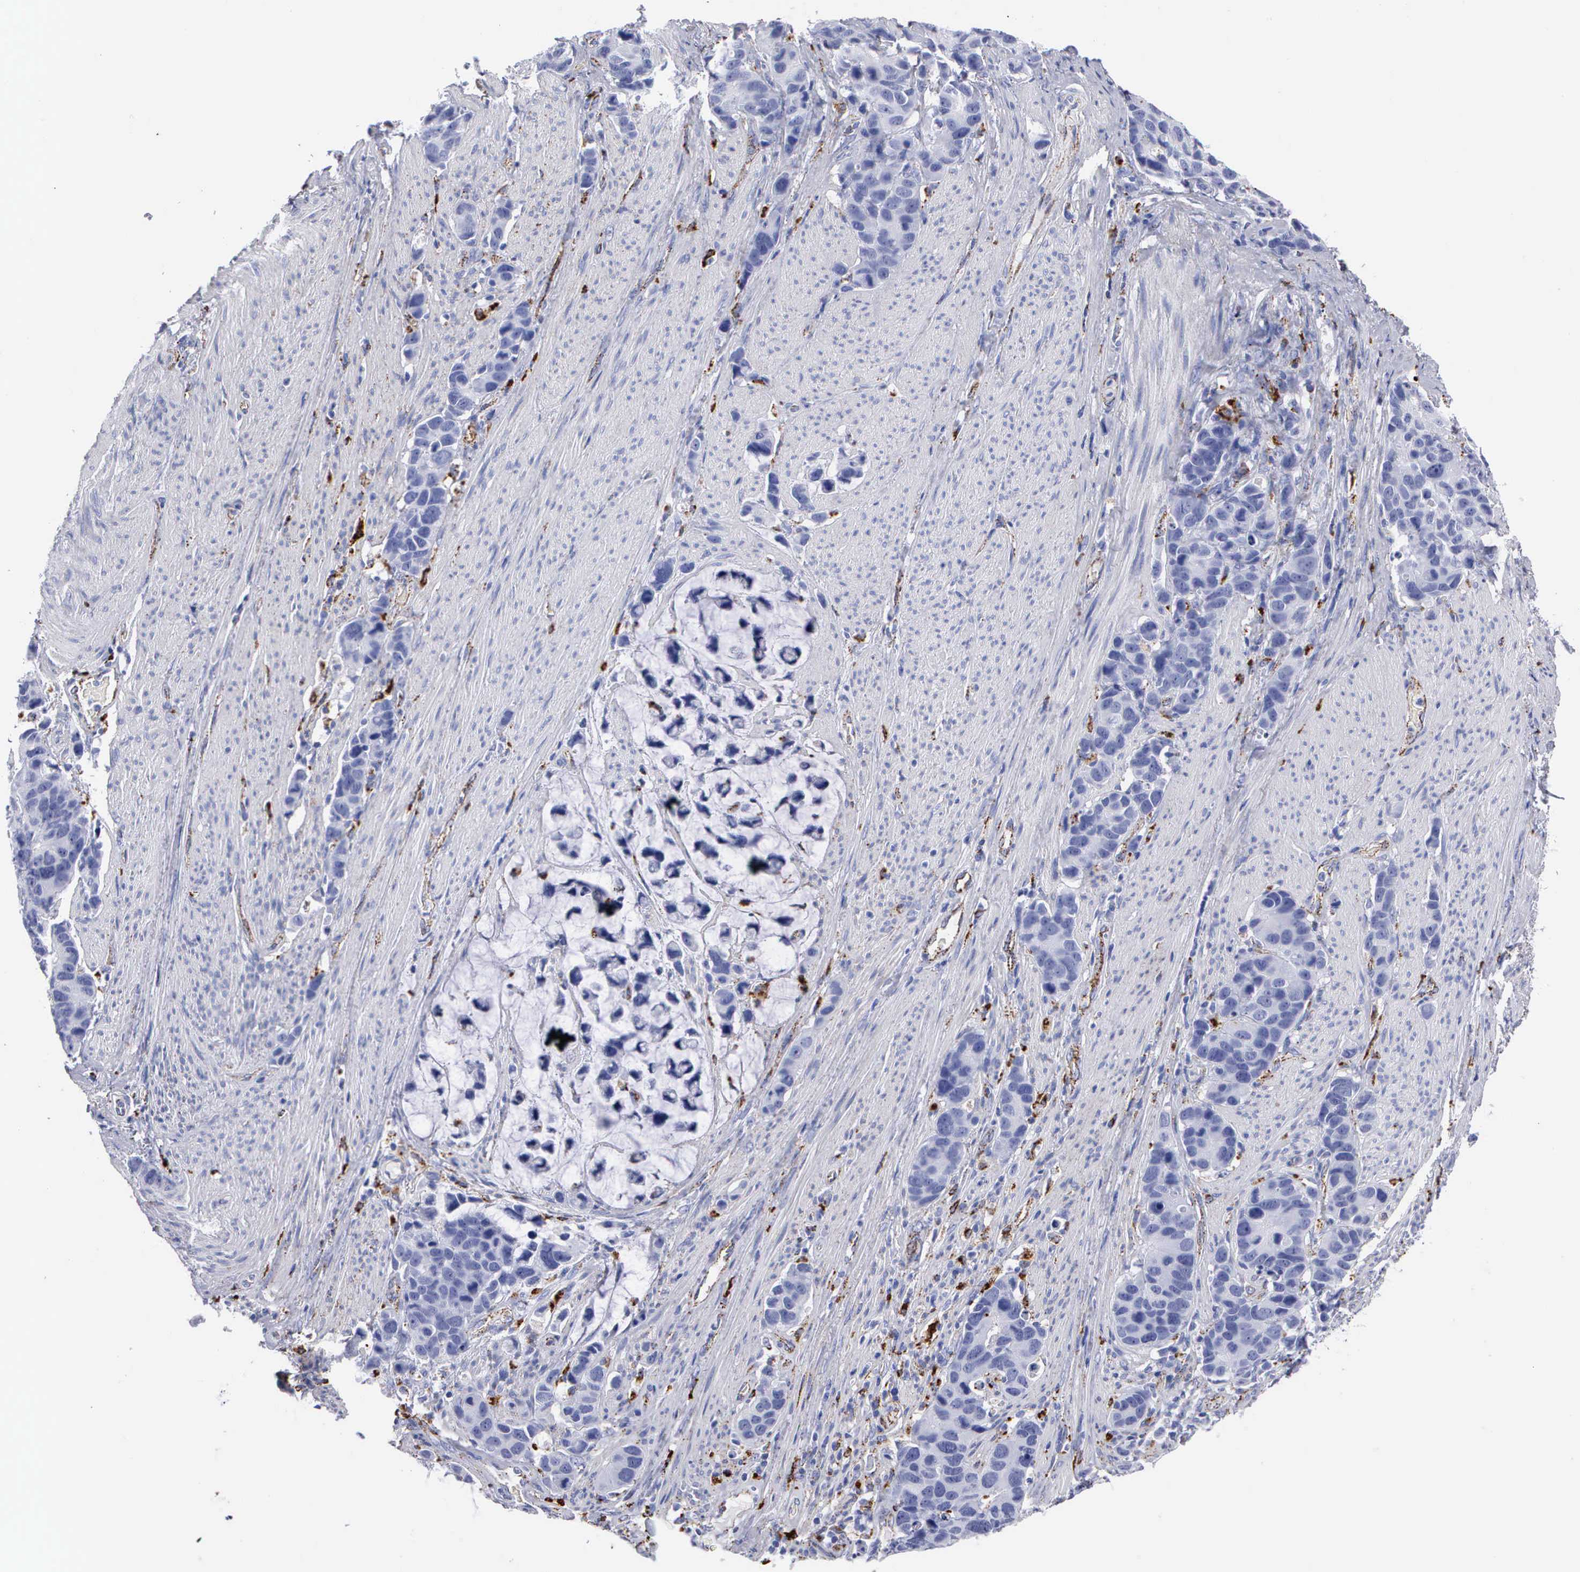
{"staining": {"intensity": "negative", "quantity": "none", "location": "none"}, "tissue": "stomach cancer", "cell_type": "Tumor cells", "image_type": "cancer", "snomed": [{"axis": "morphology", "description": "Adenocarcinoma, NOS"}, {"axis": "topography", "description": "Stomach, upper"}], "caption": "This is an immunohistochemistry micrograph of human adenocarcinoma (stomach). There is no expression in tumor cells.", "gene": "CTSL", "patient": {"sex": "male", "age": 71}}